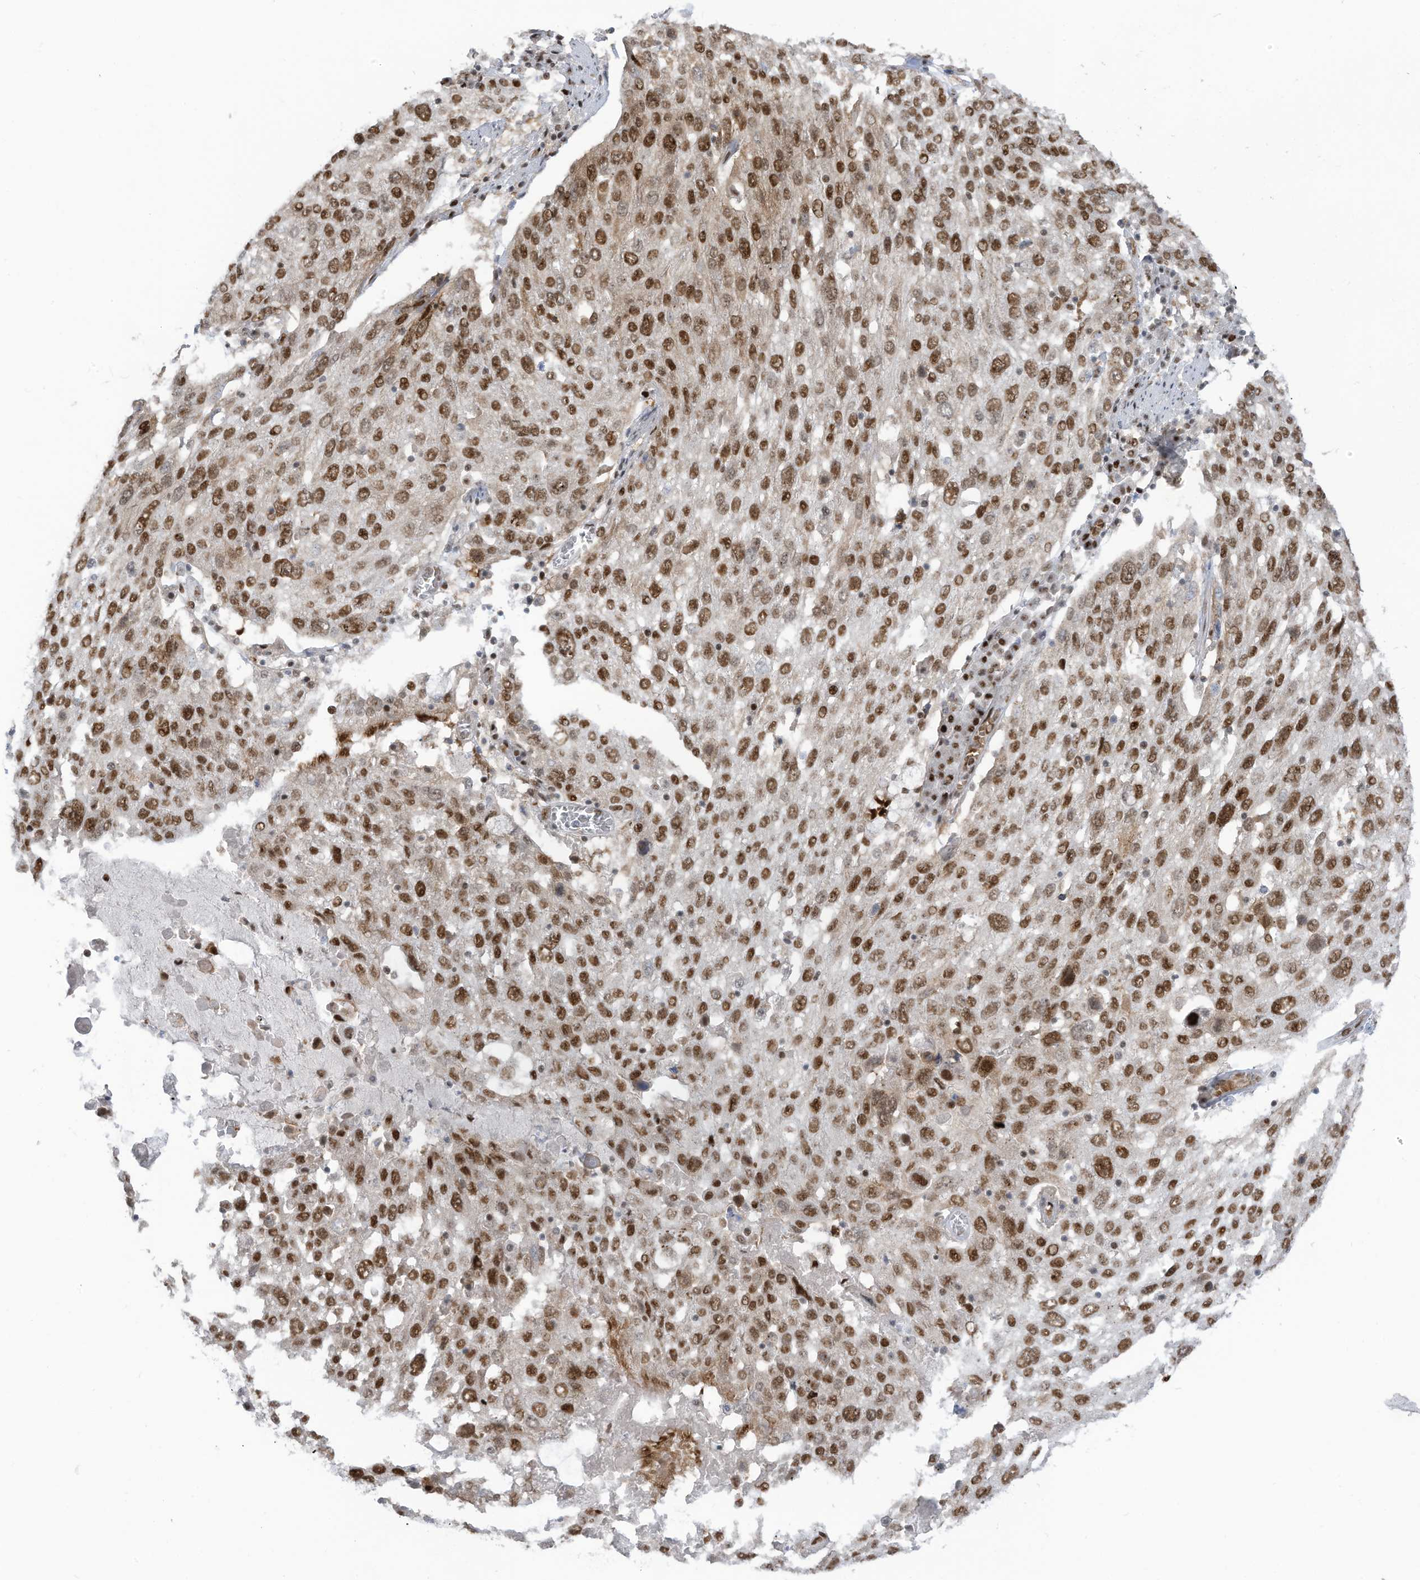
{"staining": {"intensity": "moderate", "quantity": ">75%", "location": "nuclear"}, "tissue": "lung cancer", "cell_type": "Tumor cells", "image_type": "cancer", "snomed": [{"axis": "morphology", "description": "Squamous cell carcinoma, NOS"}, {"axis": "topography", "description": "Lung"}], "caption": "Lung squamous cell carcinoma stained with DAB (3,3'-diaminobenzidine) immunohistochemistry (IHC) displays medium levels of moderate nuclear positivity in about >75% of tumor cells. Nuclei are stained in blue.", "gene": "ZCWPW2", "patient": {"sex": "male", "age": 65}}